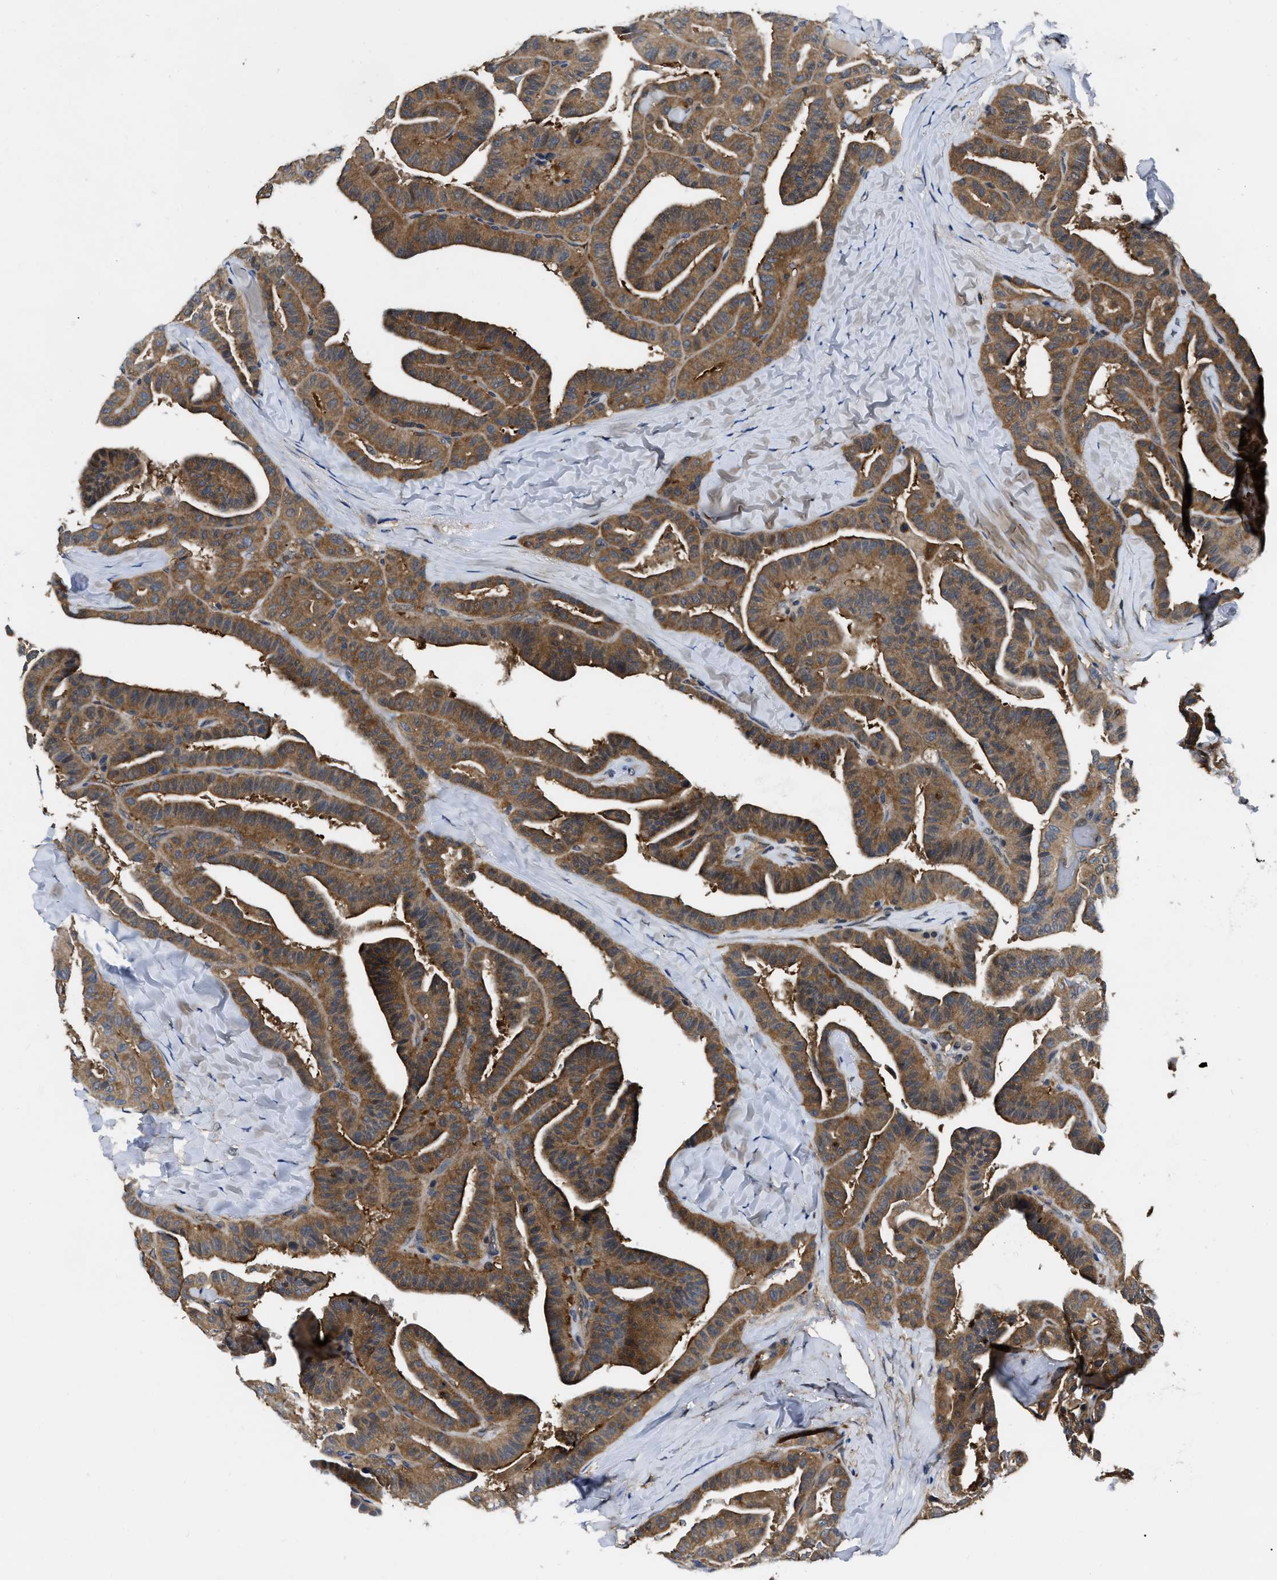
{"staining": {"intensity": "moderate", "quantity": ">75%", "location": "cytoplasmic/membranous"}, "tissue": "thyroid cancer", "cell_type": "Tumor cells", "image_type": "cancer", "snomed": [{"axis": "morphology", "description": "Papillary adenocarcinoma, NOS"}, {"axis": "topography", "description": "Thyroid gland"}], "caption": "Protein staining by immunohistochemistry (IHC) reveals moderate cytoplasmic/membranous staining in approximately >75% of tumor cells in papillary adenocarcinoma (thyroid).", "gene": "GET4", "patient": {"sex": "male", "age": 77}}